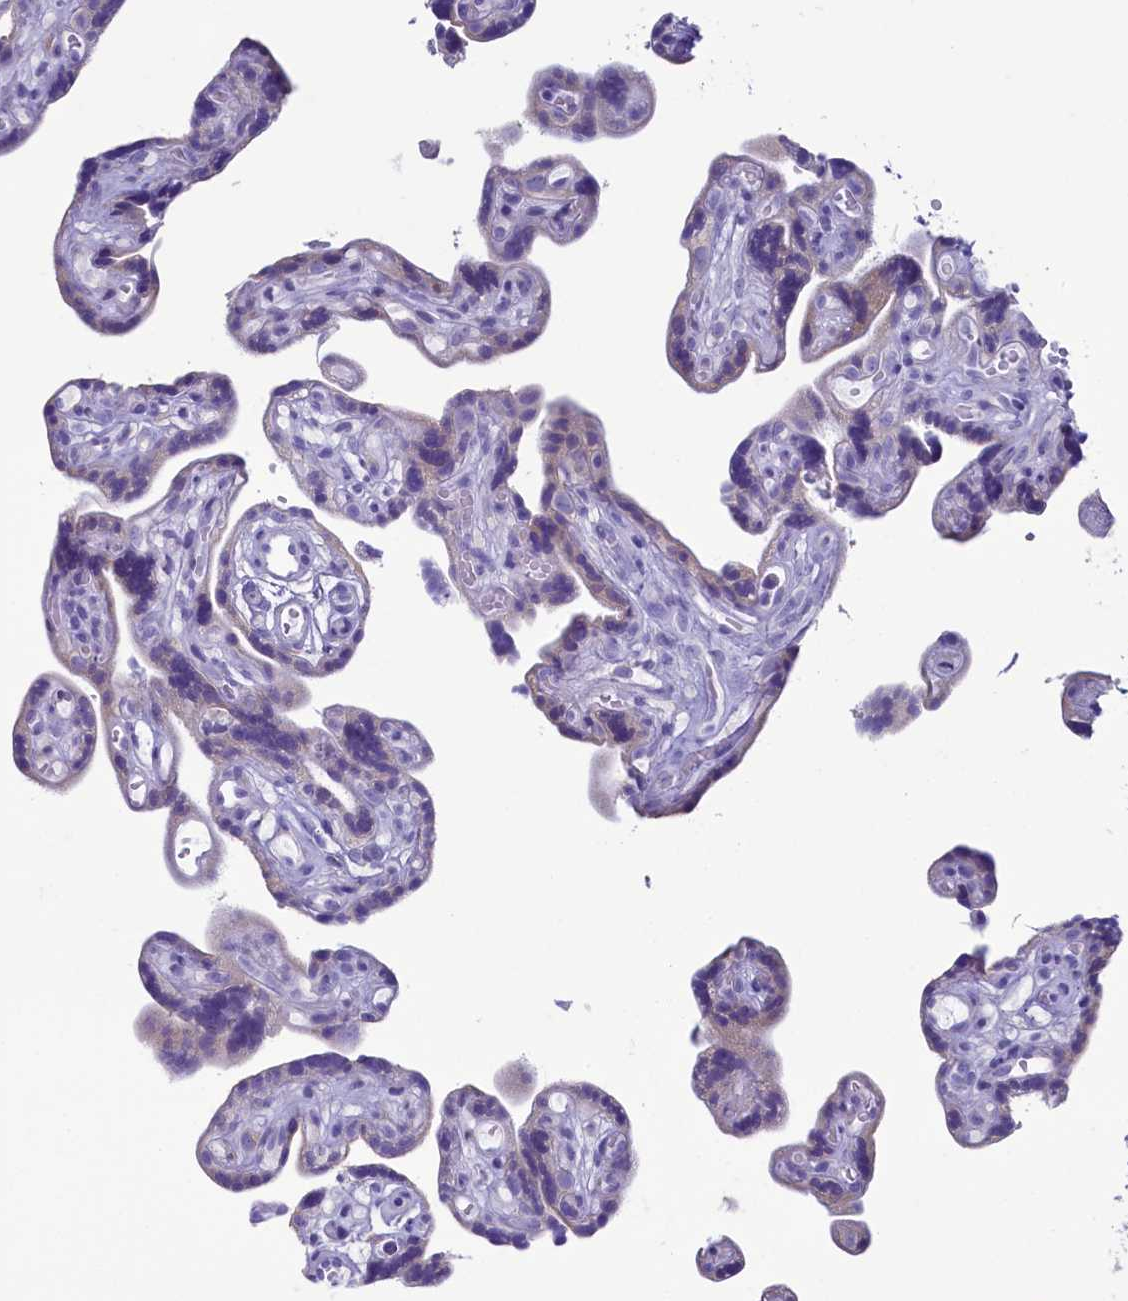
{"staining": {"intensity": "negative", "quantity": "none", "location": "none"}, "tissue": "placenta", "cell_type": "Decidual cells", "image_type": "normal", "snomed": [{"axis": "morphology", "description": "Normal tissue, NOS"}, {"axis": "topography", "description": "Placenta"}], "caption": "High power microscopy histopathology image of an immunohistochemistry histopathology image of normal placenta, revealing no significant staining in decidual cells.", "gene": "SKA3", "patient": {"sex": "female", "age": 30}}